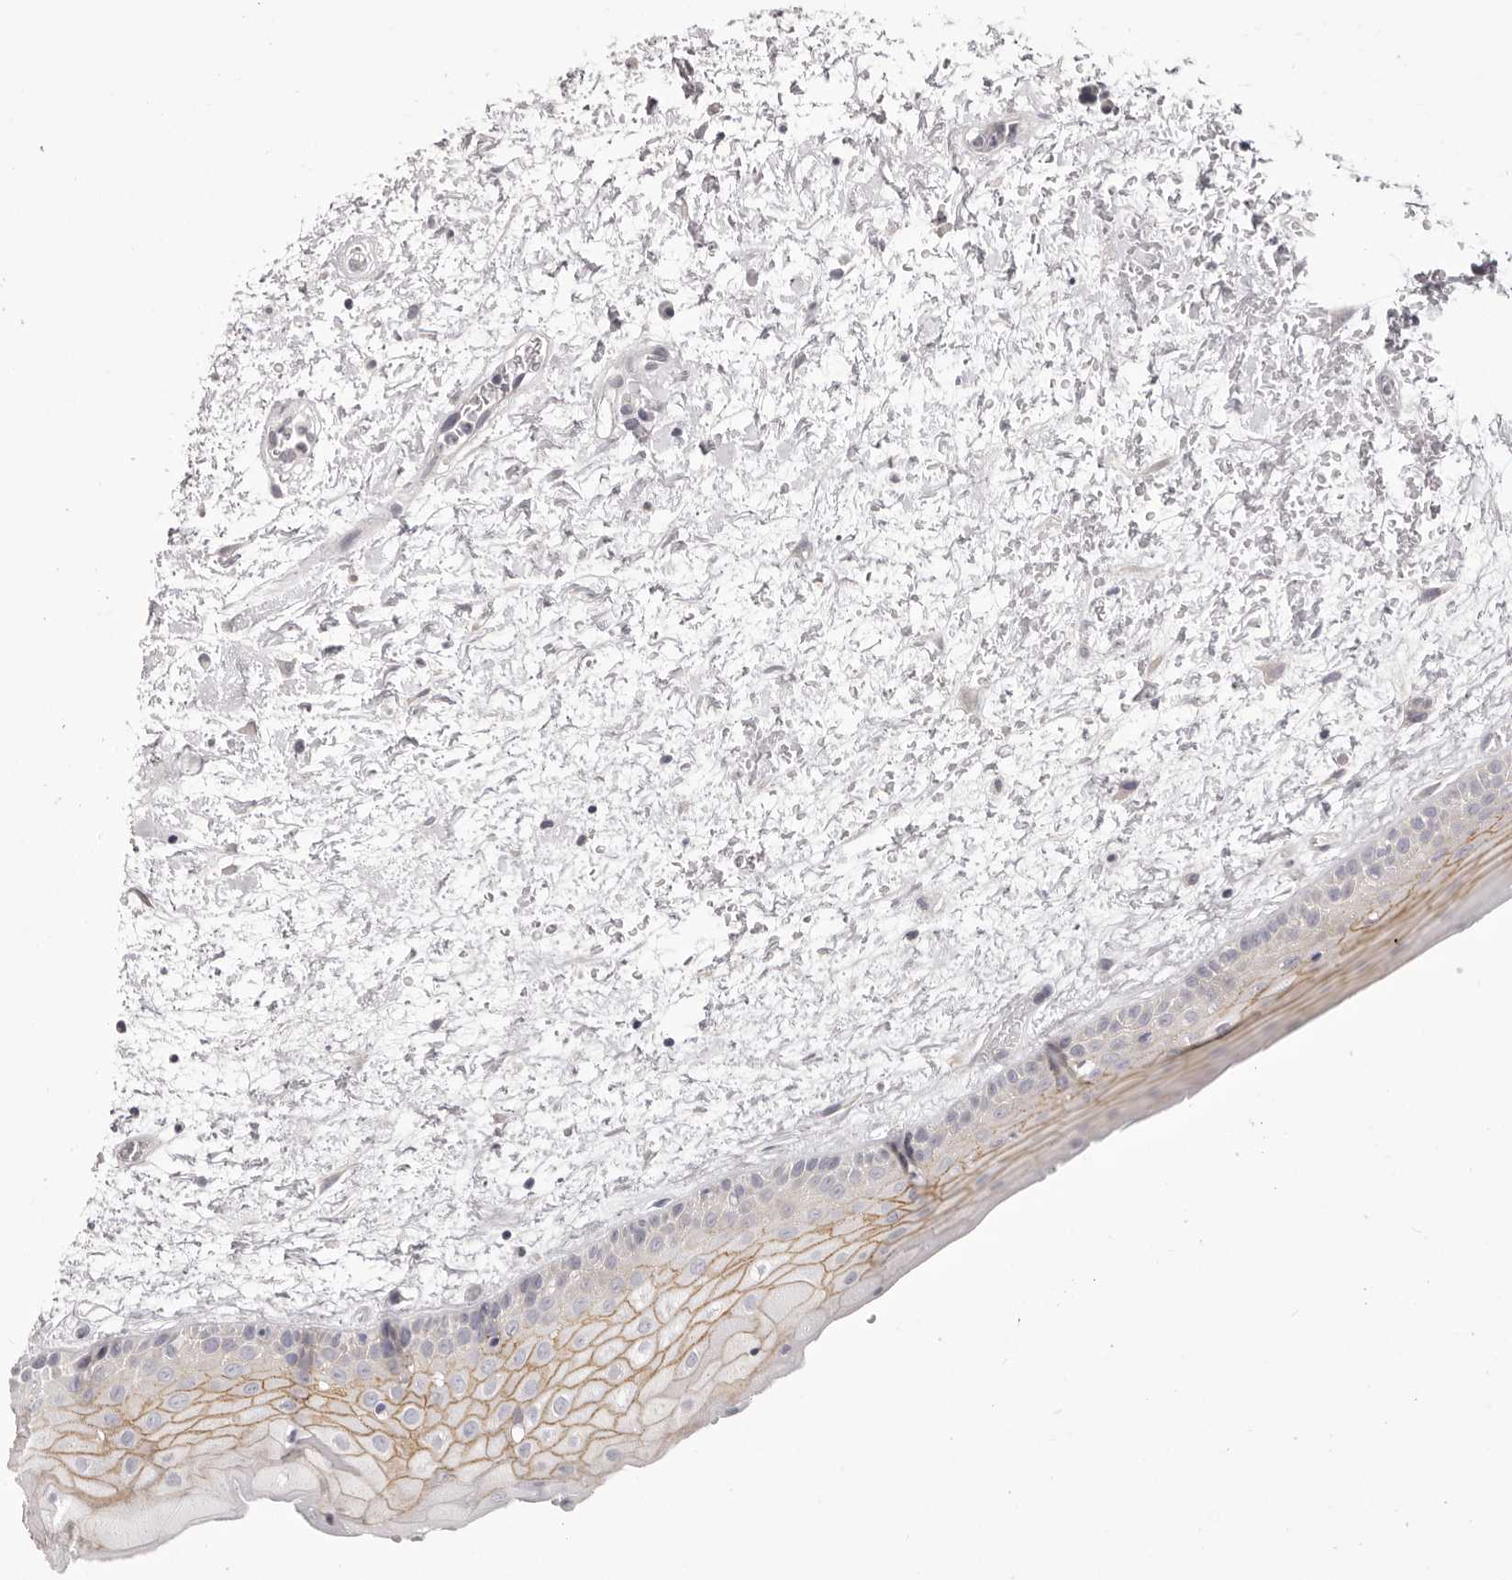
{"staining": {"intensity": "moderate", "quantity": "<25%", "location": "cytoplasmic/membranous"}, "tissue": "oral mucosa", "cell_type": "Squamous epithelial cells", "image_type": "normal", "snomed": [{"axis": "morphology", "description": "Normal tissue, NOS"}, {"axis": "topography", "description": "Oral tissue"}], "caption": "High-power microscopy captured an immunohistochemistry (IHC) micrograph of normal oral mucosa, revealing moderate cytoplasmic/membranous expression in about <25% of squamous epithelial cells. The staining is performed using DAB (3,3'-diaminobenzidine) brown chromogen to label protein expression. The nuclei are counter-stained blue using hematoxylin.", "gene": "OTUD3", "patient": {"sex": "female", "age": 76}}